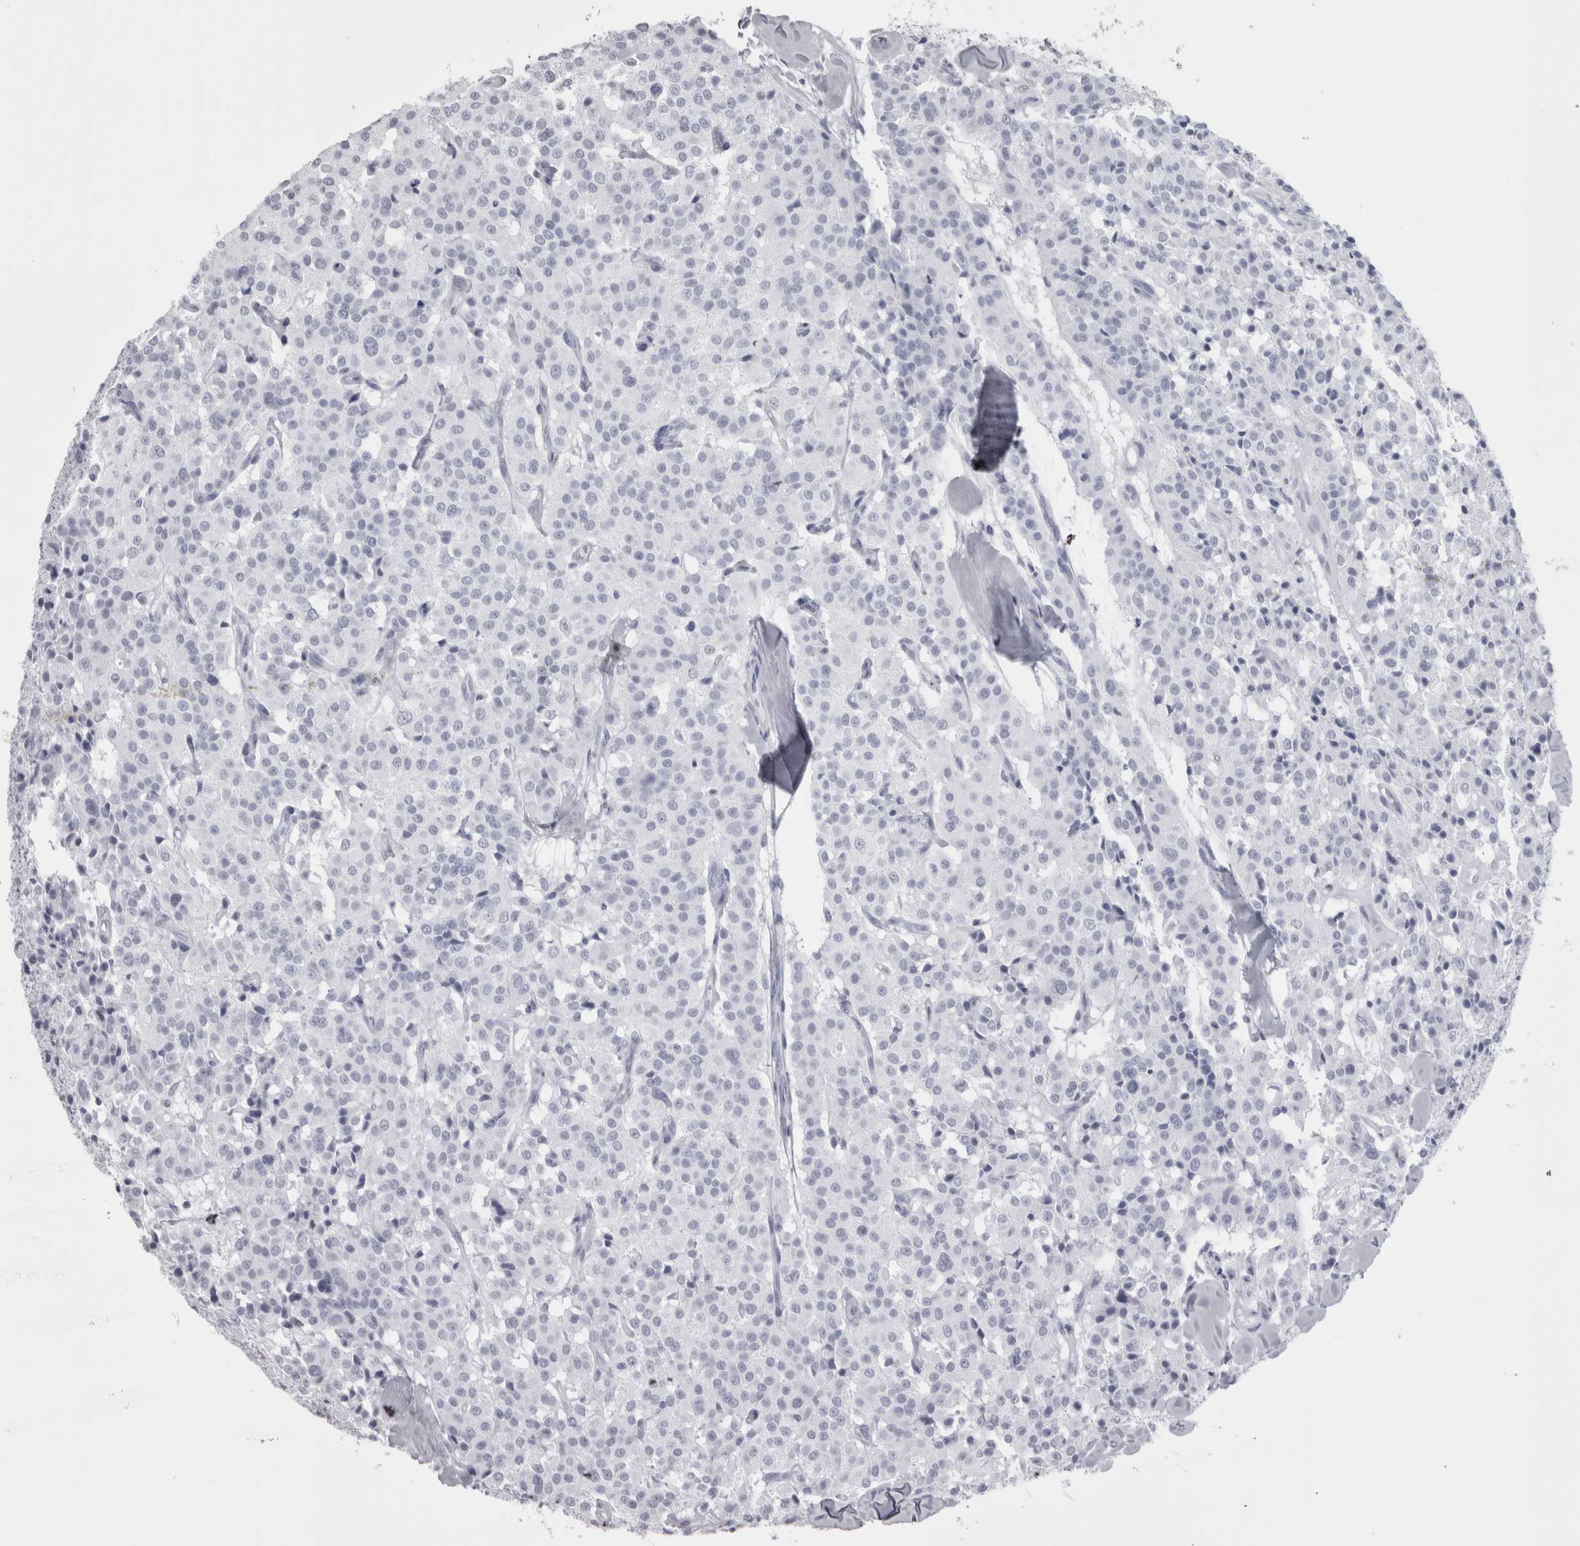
{"staining": {"intensity": "negative", "quantity": "none", "location": "none"}, "tissue": "carcinoid", "cell_type": "Tumor cells", "image_type": "cancer", "snomed": [{"axis": "morphology", "description": "Carcinoid, malignant, NOS"}, {"axis": "topography", "description": "Lung"}], "caption": "This is an IHC histopathology image of human carcinoid (malignant). There is no expression in tumor cells.", "gene": "SKAP1", "patient": {"sex": "male", "age": 30}}